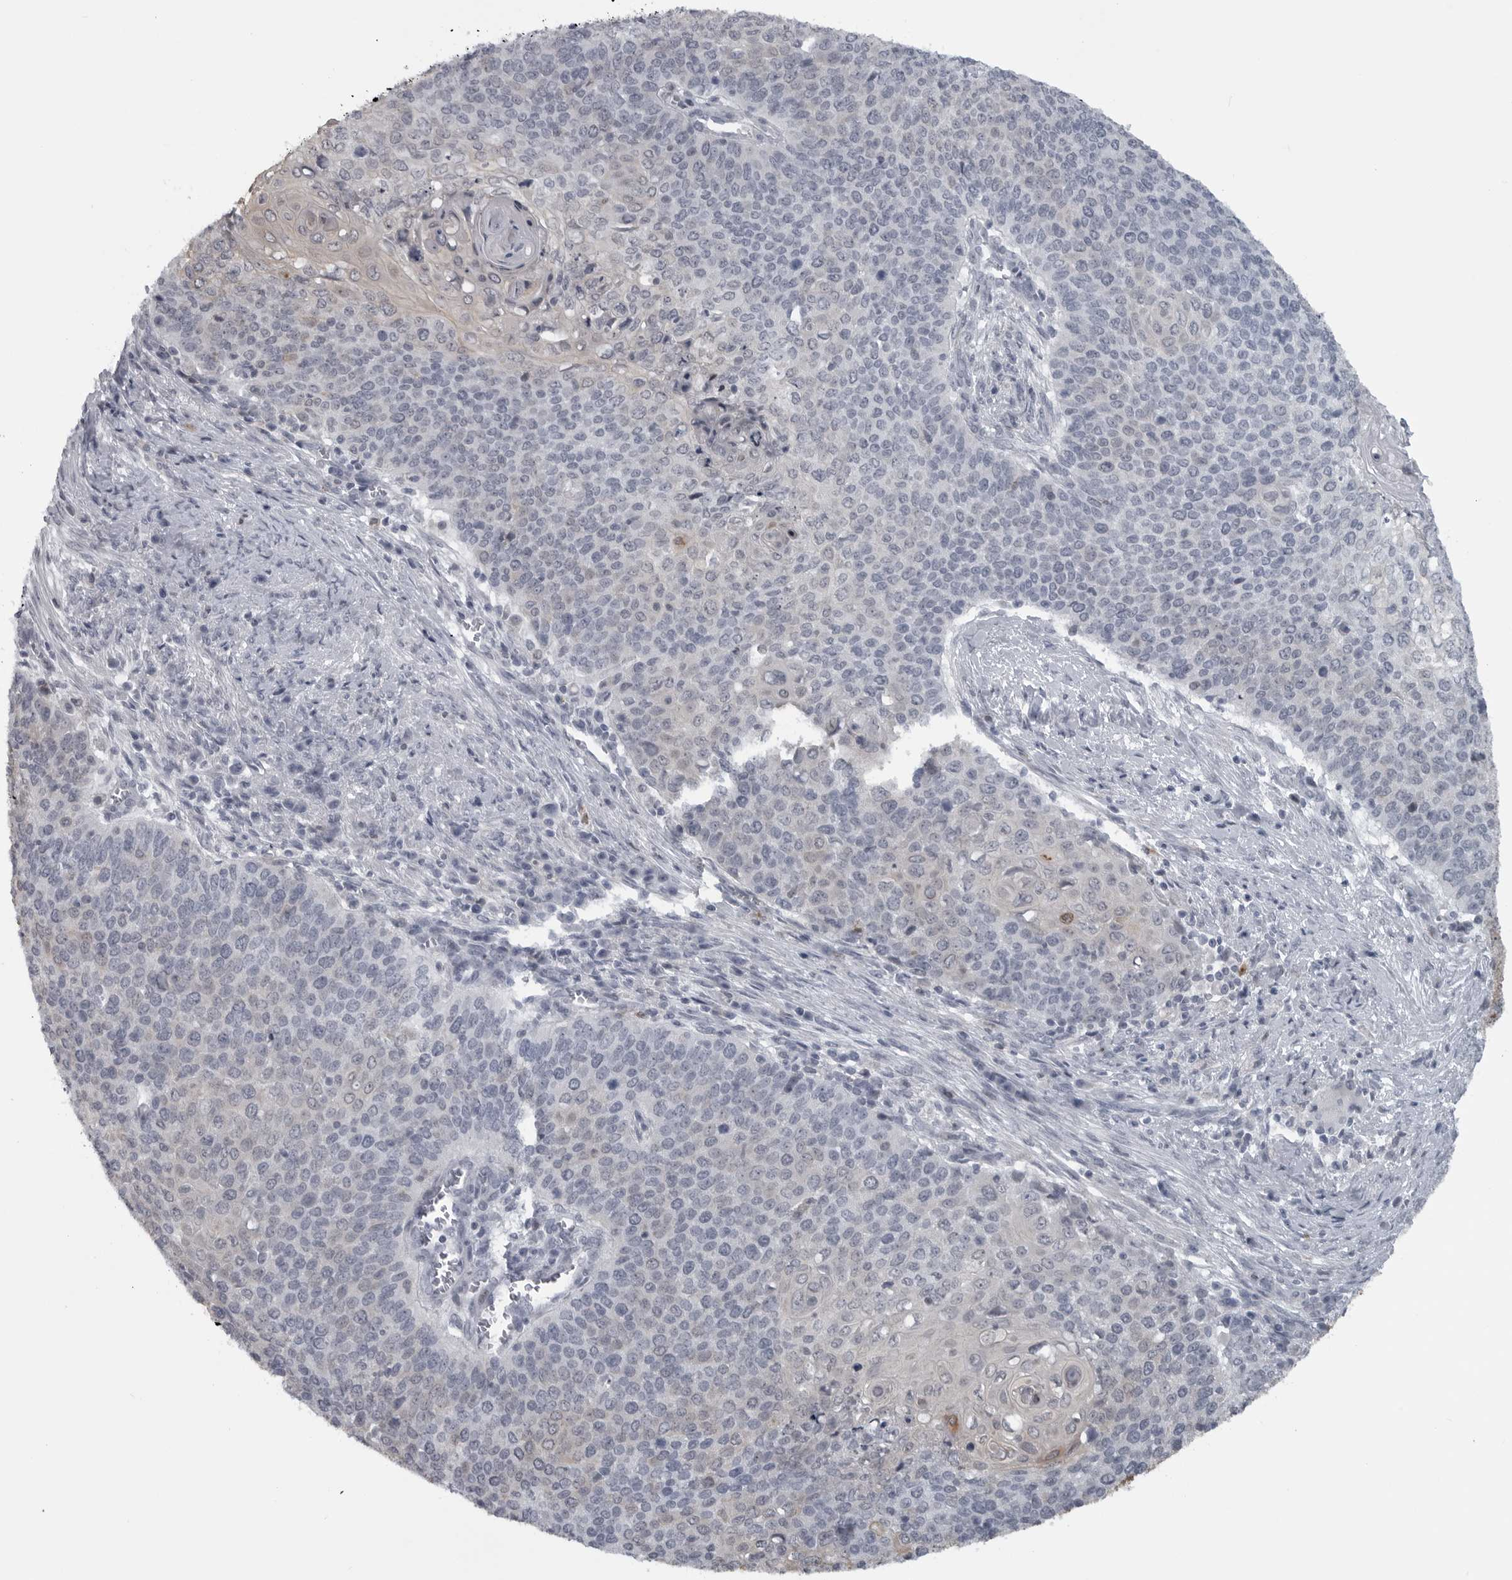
{"staining": {"intensity": "negative", "quantity": "none", "location": "none"}, "tissue": "cervical cancer", "cell_type": "Tumor cells", "image_type": "cancer", "snomed": [{"axis": "morphology", "description": "Squamous cell carcinoma, NOS"}, {"axis": "topography", "description": "Cervix"}], "caption": "Tumor cells show no significant protein positivity in squamous cell carcinoma (cervical).", "gene": "LYSMD1", "patient": {"sex": "female", "age": 39}}